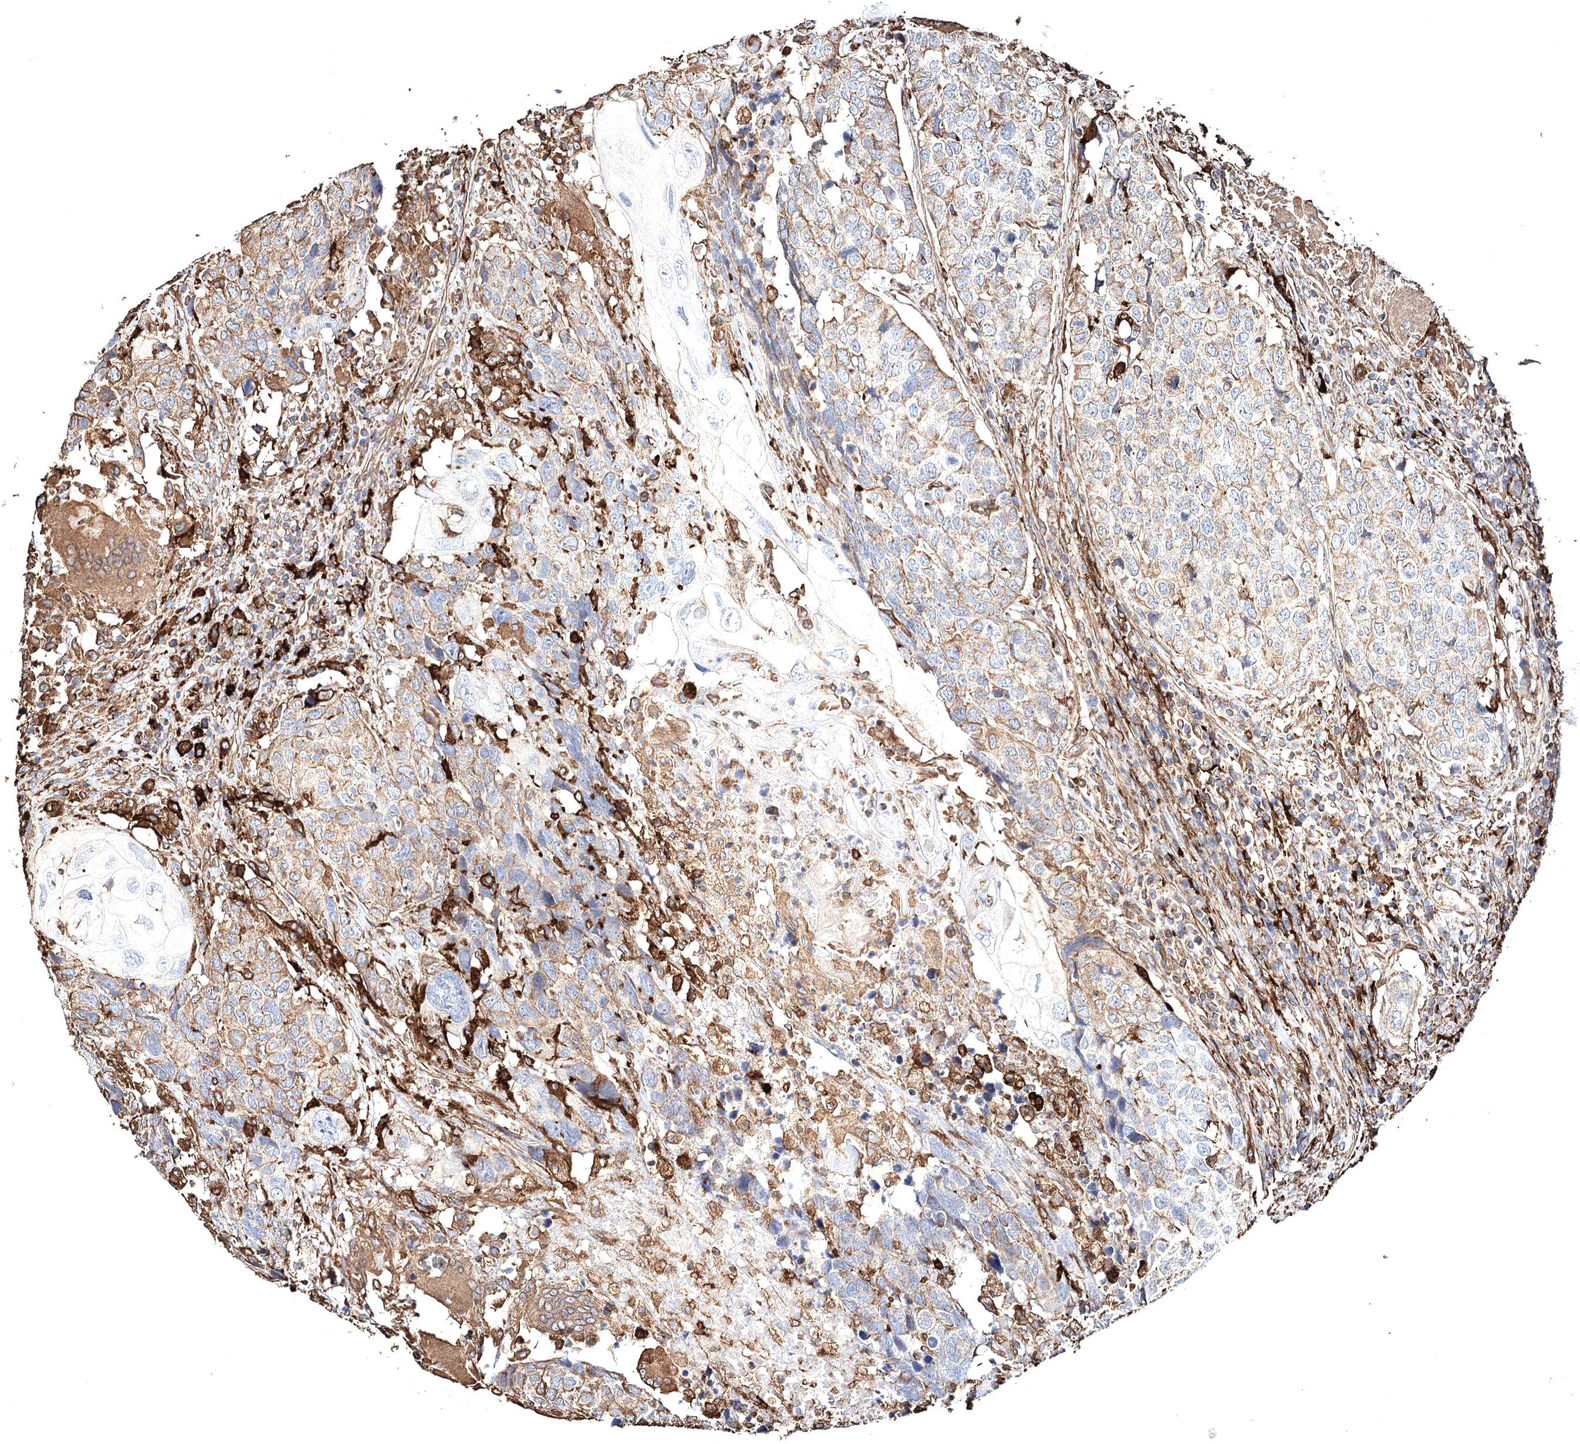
{"staining": {"intensity": "moderate", "quantity": "25%-75%", "location": "cytoplasmic/membranous"}, "tissue": "head and neck cancer", "cell_type": "Tumor cells", "image_type": "cancer", "snomed": [{"axis": "morphology", "description": "Squamous cell carcinoma, NOS"}, {"axis": "topography", "description": "Head-Neck"}], "caption": "Moderate cytoplasmic/membranous staining is present in approximately 25%-75% of tumor cells in squamous cell carcinoma (head and neck).", "gene": "CLEC4M", "patient": {"sex": "male", "age": 66}}